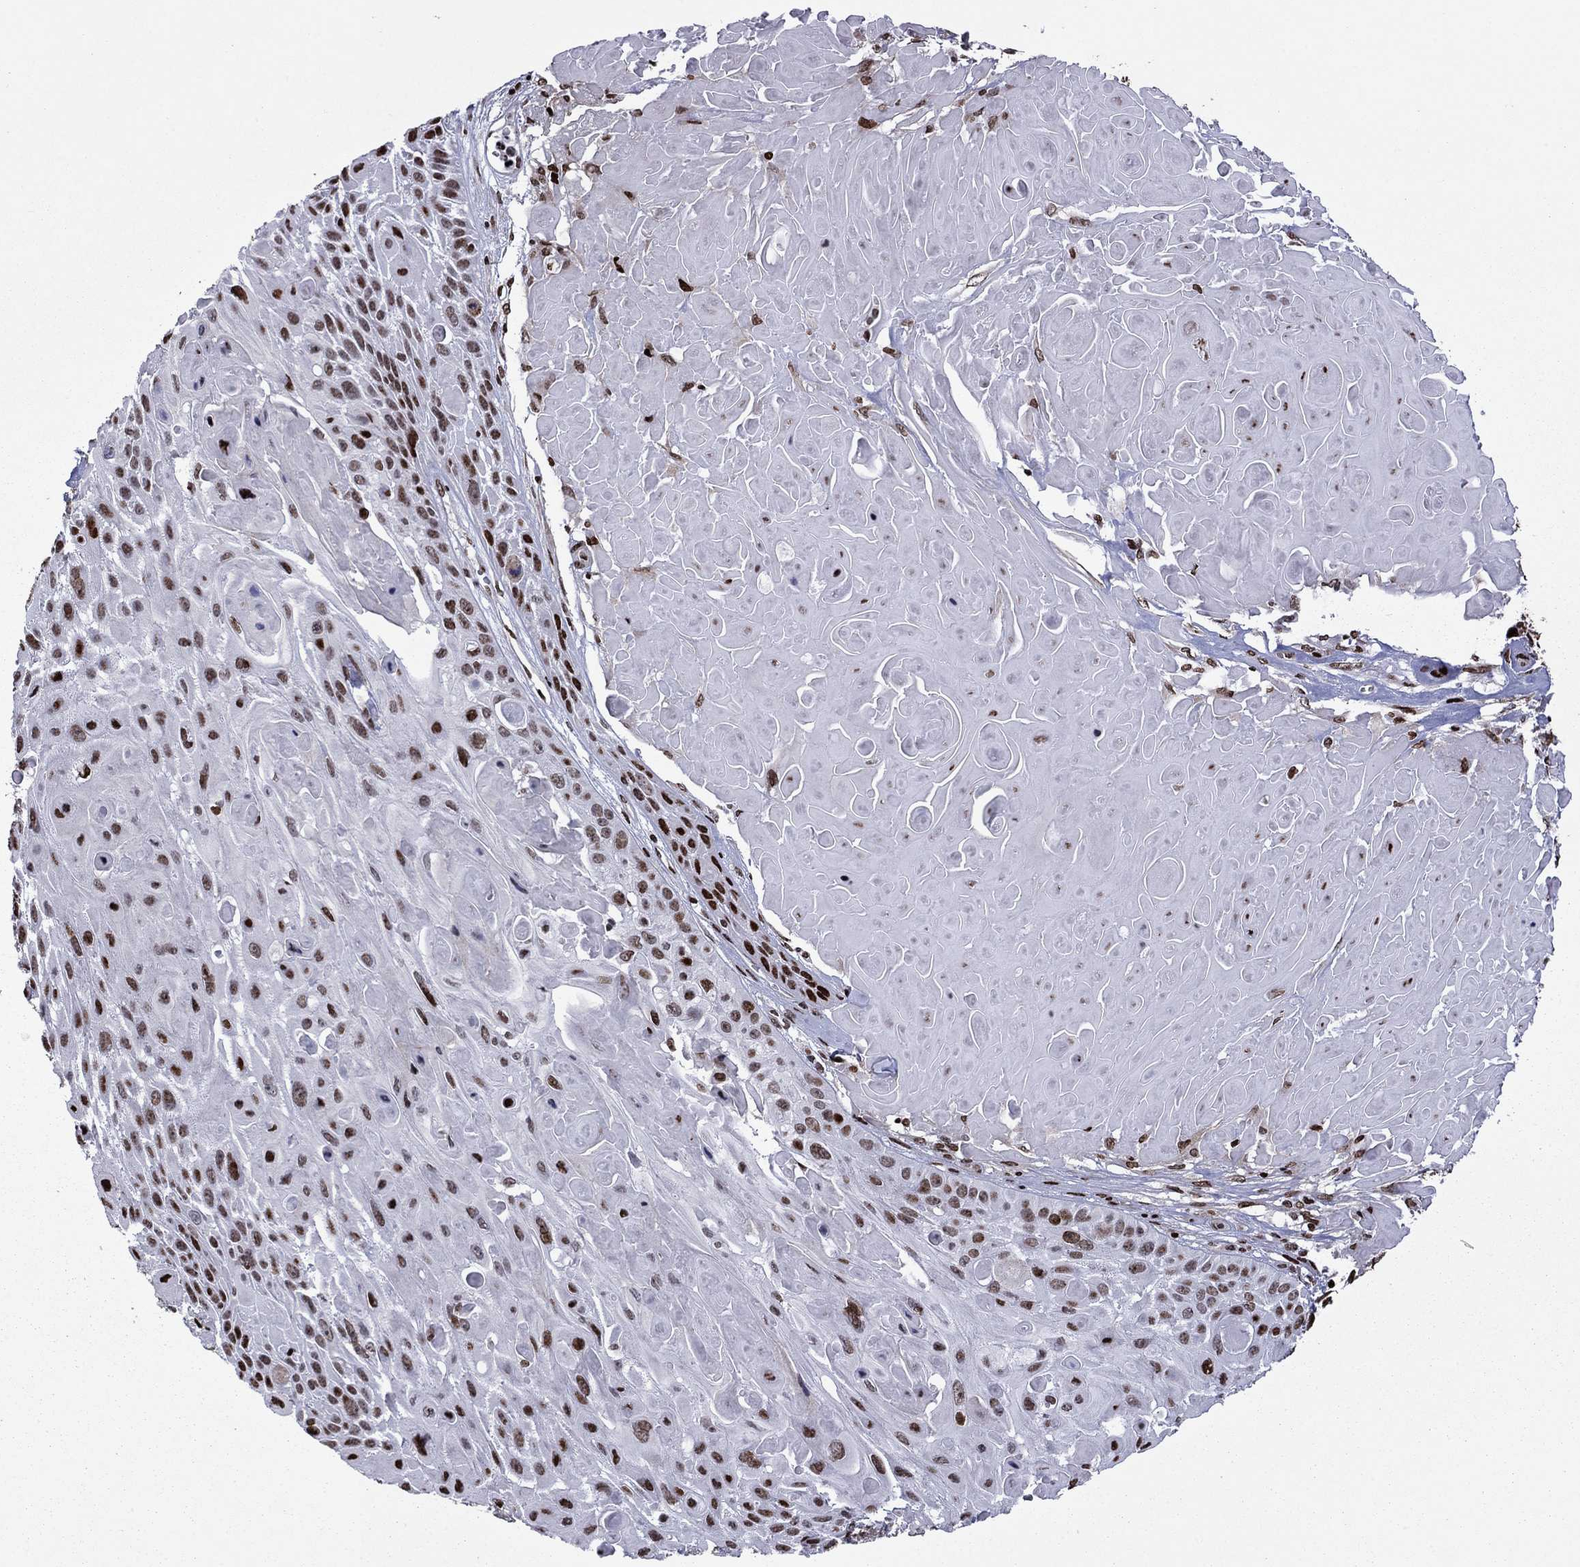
{"staining": {"intensity": "strong", "quantity": ">75%", "location": "nuclear"}, "tissue": "skin cancer", "cell_type": "Tumor cells", "image_type": "cancer", "snomed": [{"axis": "morphology", "description": "Squamous cell carcinoma, NOS"}, {"axis": "topography", "description": "Skin"}, {"axis": "topography", "description": "Anal"}], "caption": "Skin cancer tissue exhibits strong nuclear positivity in approximately >75% of tumor cells", "gene": "LIMK1", "patient": {"sex": "female", "age": 75}}